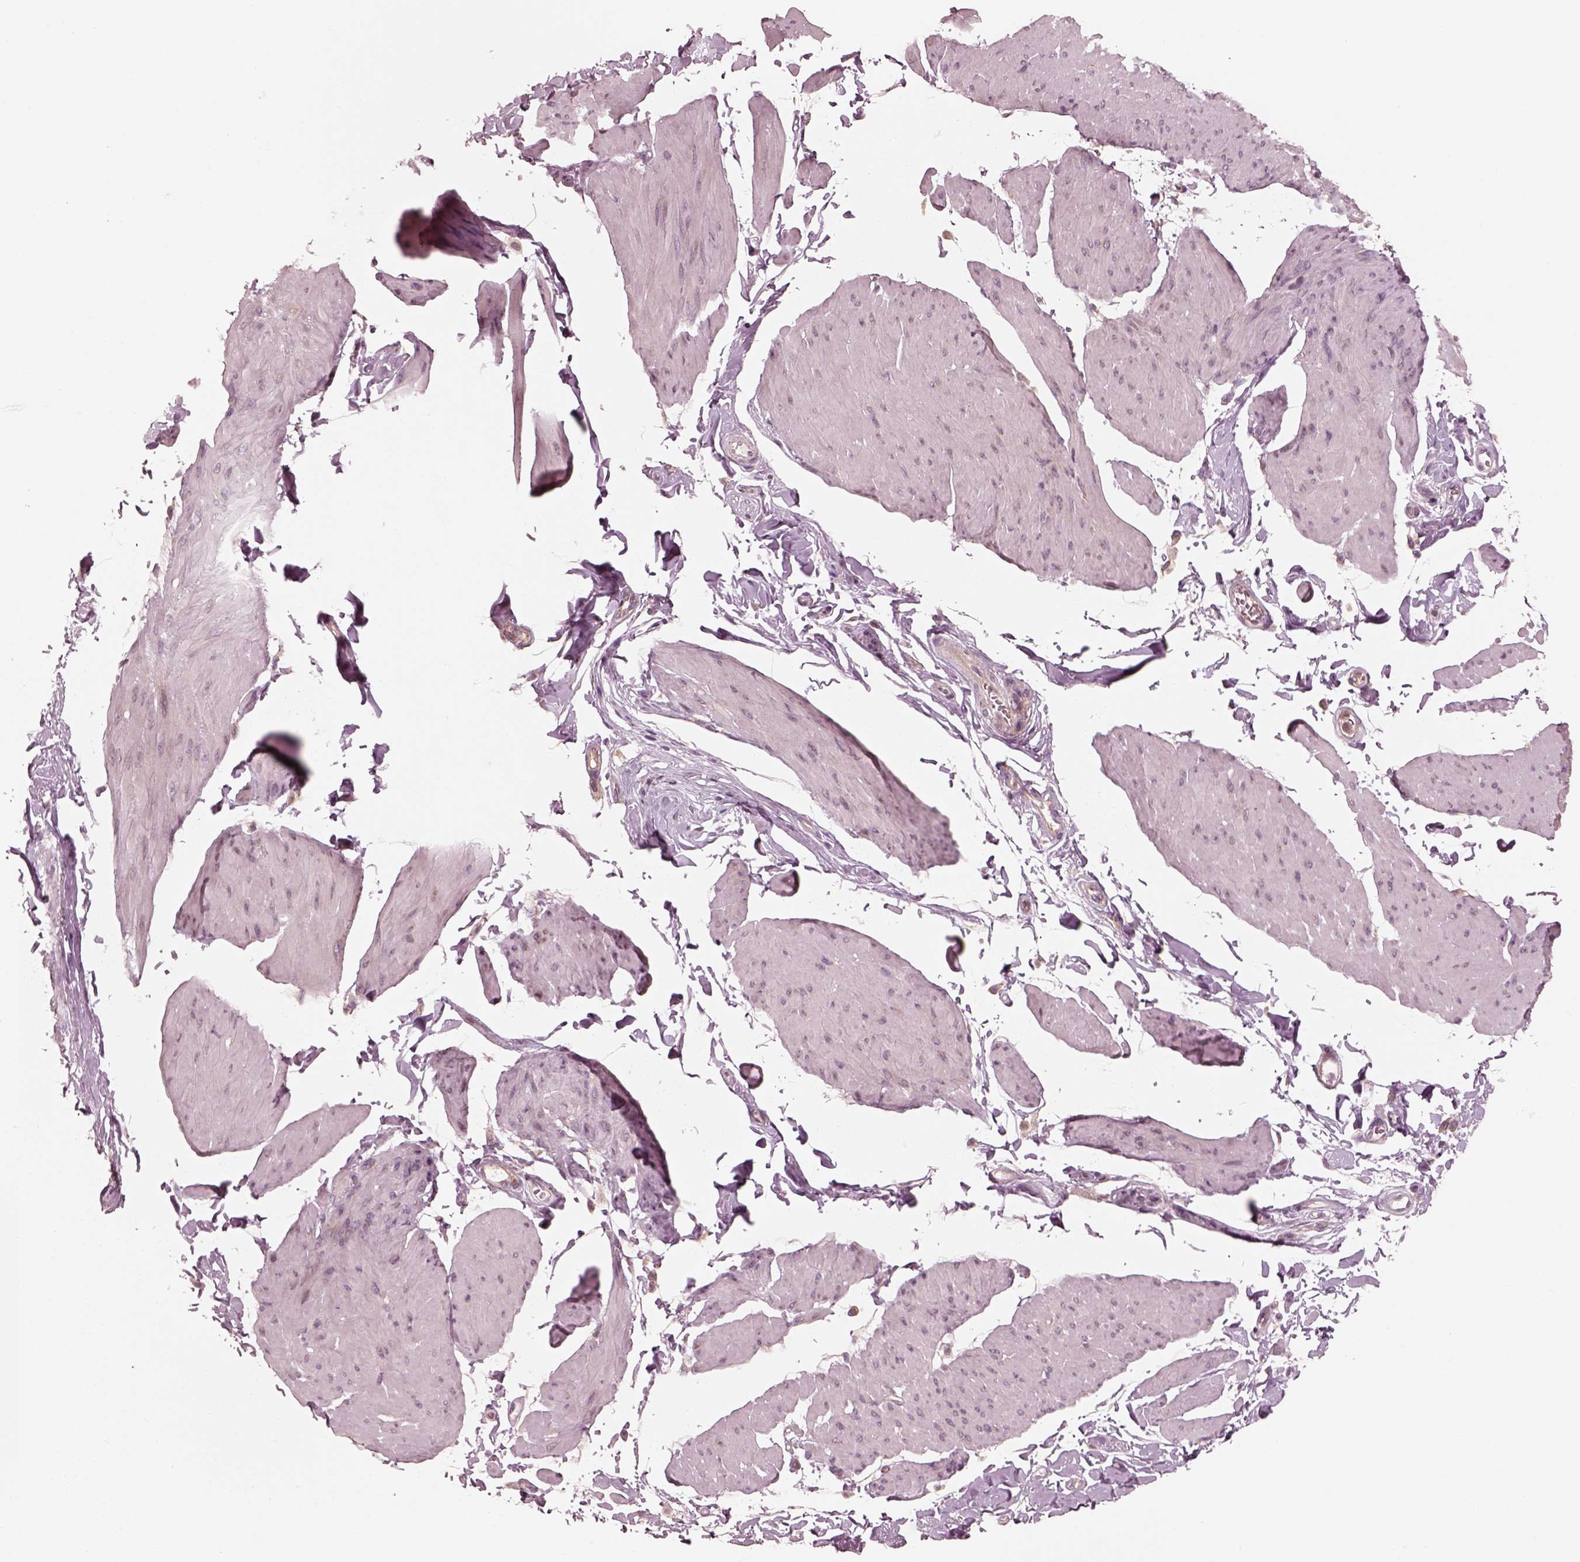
{"staining": {"intensity": "negative", "quantity": "none", "location": "none"}, "tissue": "smooth muscle", "cell_type": "Smooth muscle cells", "image_type": "normal", "snomed": [{"axis": "morphology", "description": "Normal tissue, NOS"}, {"axis": "topography", "description": "Adipose tissue"}, {"axis": "topography", "description": "Smooth muscle"}, {"axis": "topography", "description": "Peripheral nerve tissue"}], "caption": "Smooth muscle cells show no significant protein expression in benign smooth muscle. (Immunohistochemistry, brightfield microscopy, high magnification).", "gene": "CNOT2", "patient": {"sex": "male", "age": 83}}